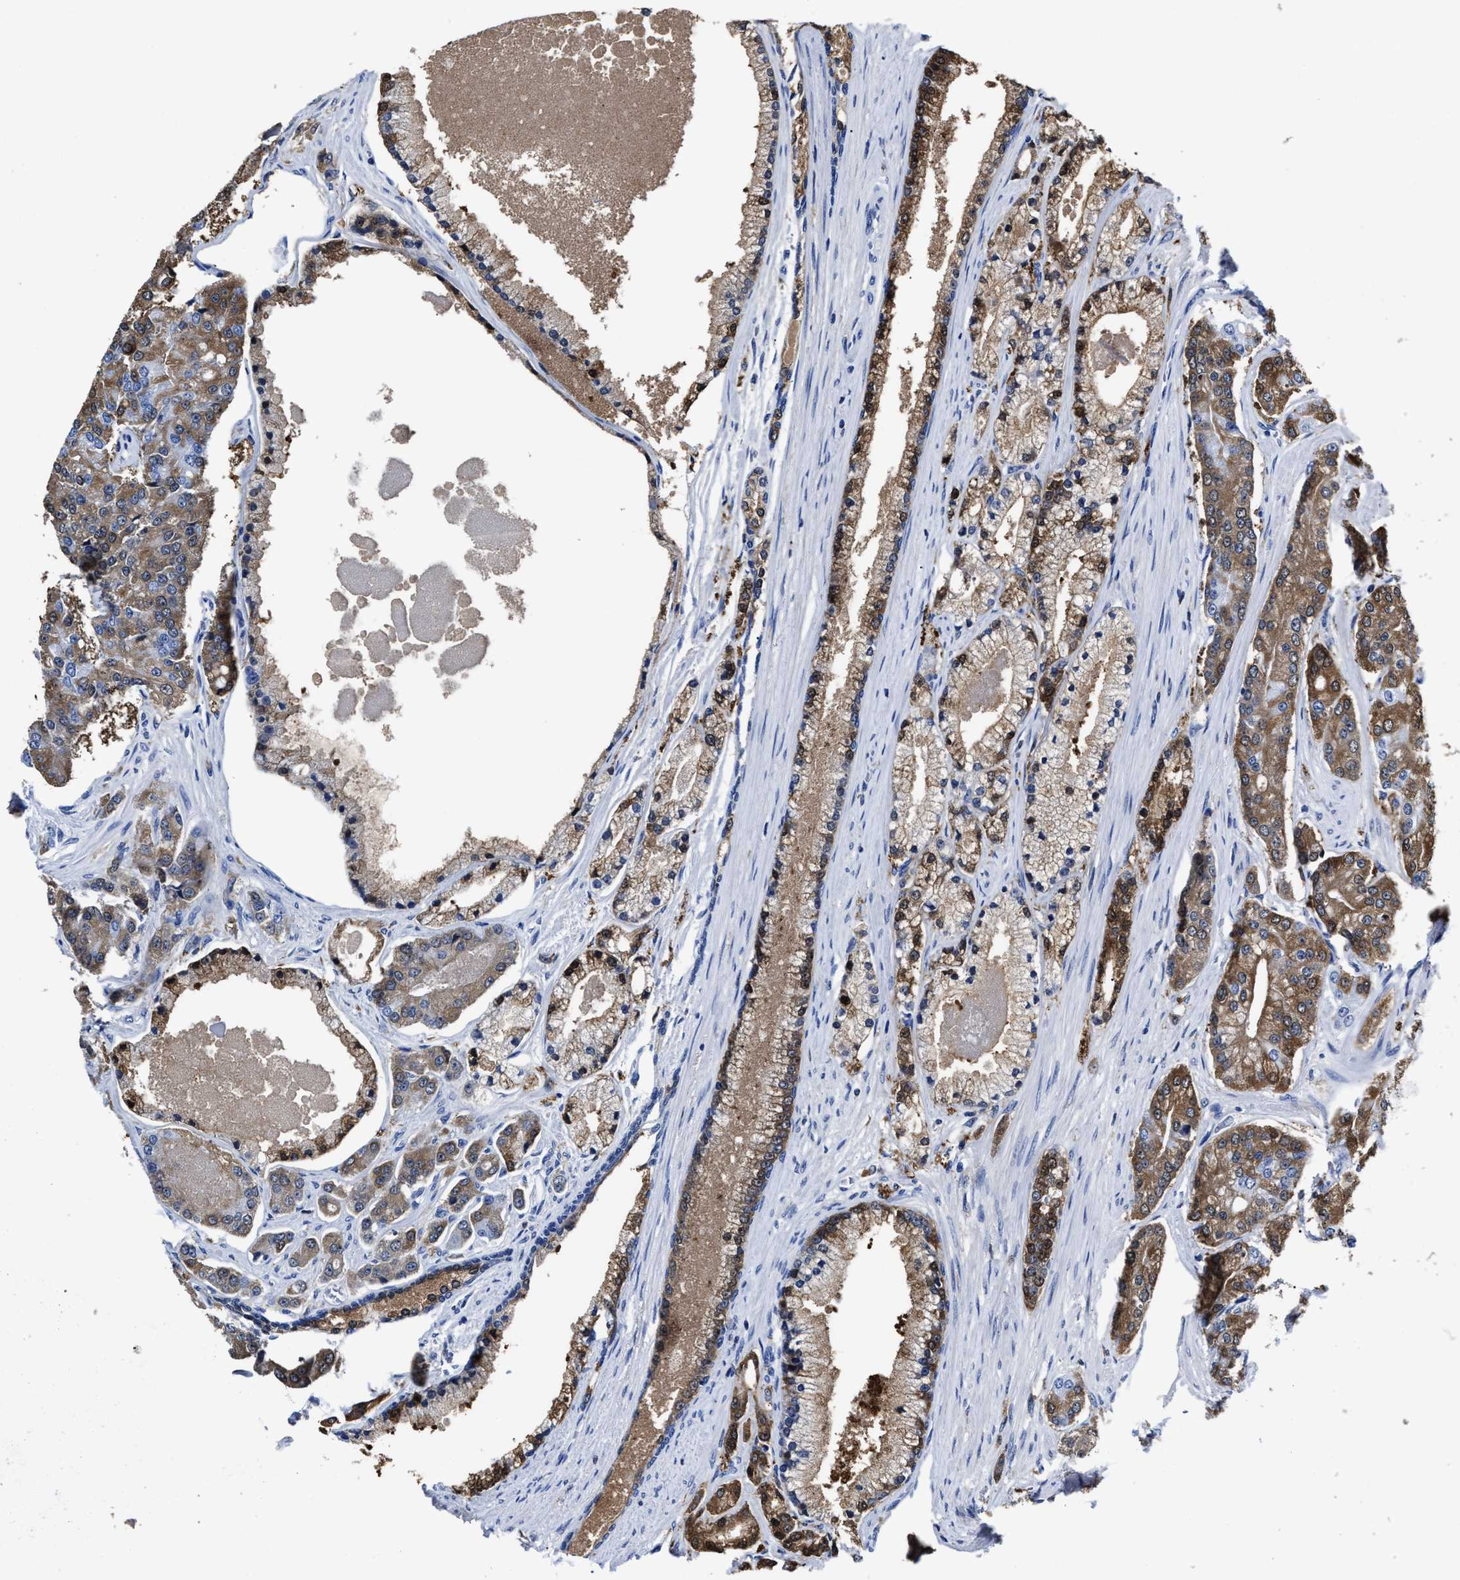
{"staining": {"intensity": "moderate", "quantity": ">75%", "location": "cytoplasmic/membranous"}, "tissue": "prostate cancer", "cell_type": "Tumor cells", "image_type": "cancer", "snomed": [{"axis": "morphology", "description": "Adenocarcinoma, High grade"}, {"axis": "topography", "description": "Prostate"}], "caption": "A brown stain shows moderate cytoplasmic/membranous positivity of a protein in prostate cancer (high-grade adenocarcinoma) tumor cells. The protein of interest is stained brown, and the nuclei are stained in blue (DAB IHC with brightfield microscopy, high magnification).", "gene": "PRPF4B", "patient": {"sex": "male", "age": 71}}